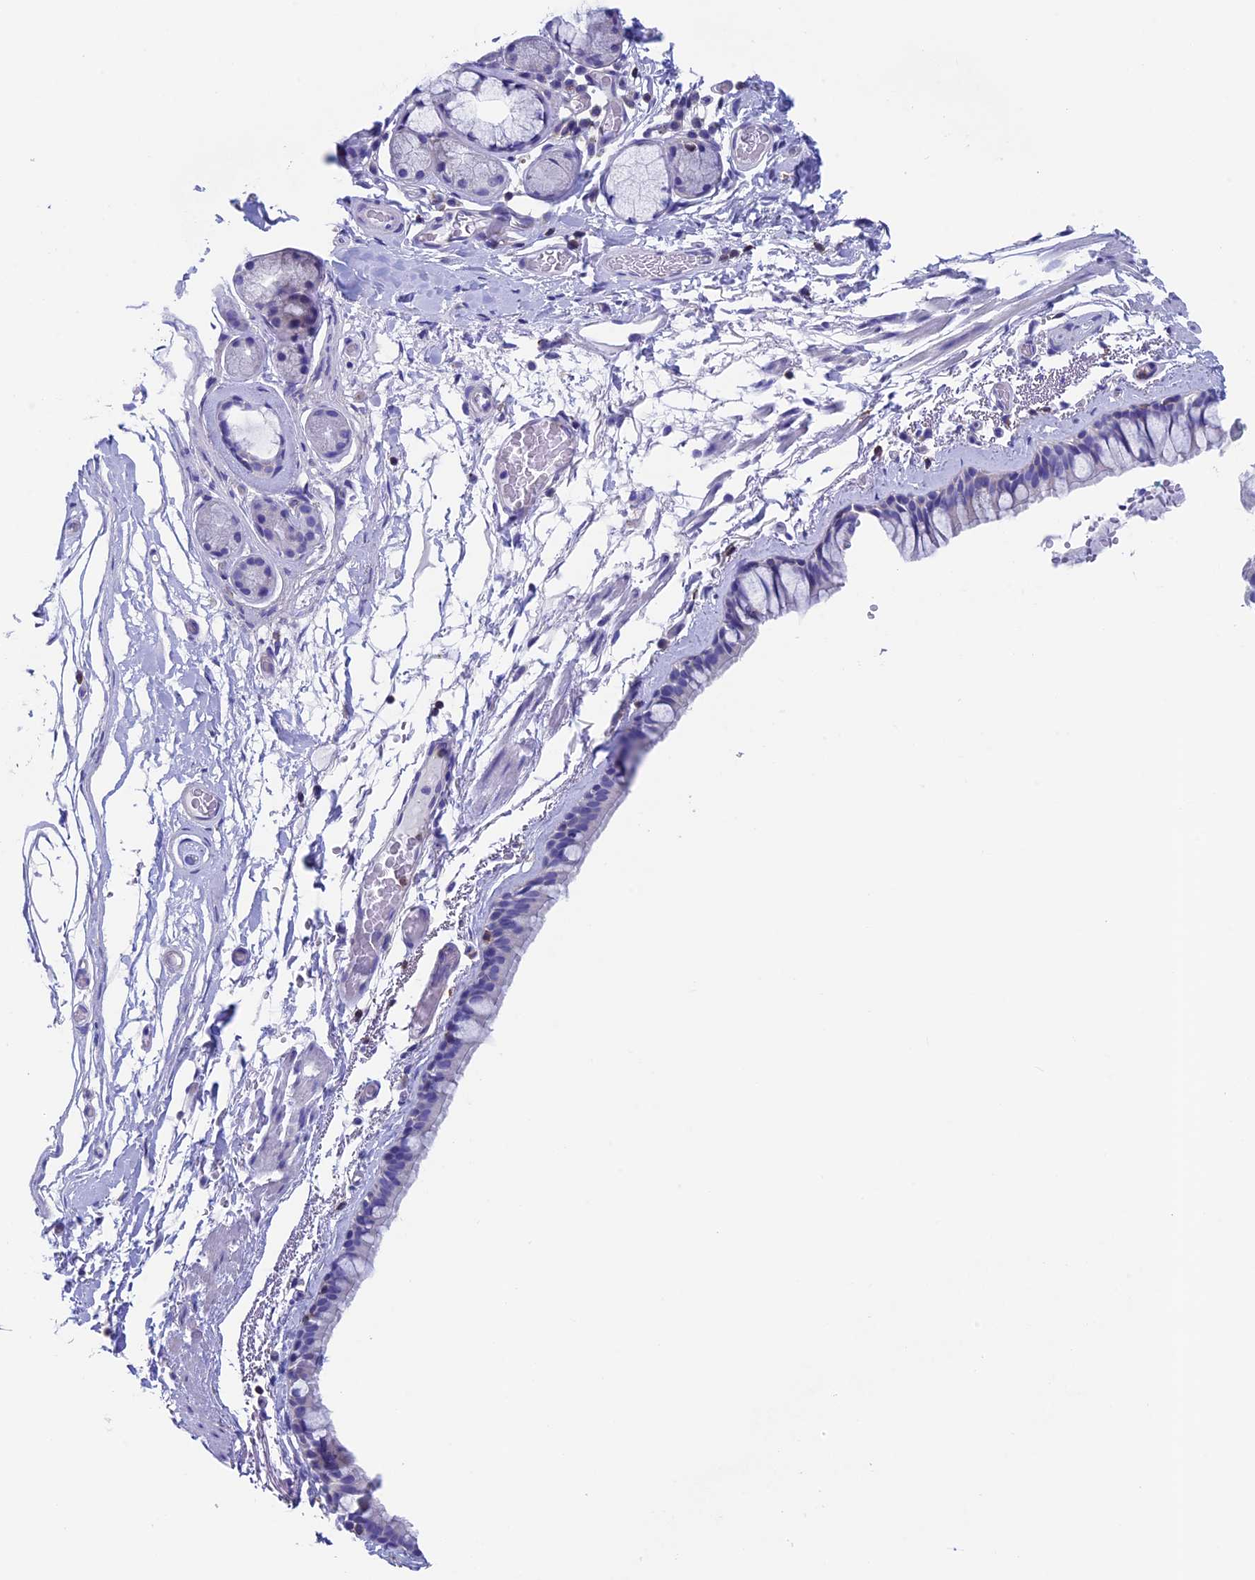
{"staining": {"intensity": "negative", "quantity": "none", "location": "none"}, "tissue": "bronchus", "cell_type": "Respiratory epithelial cells", "image_type": "normal", "snomed": [{"axis": "morphology", "description": "Normal tissue, NOS"}, {"axis": "topography", "description": "Cartilage tissue"}], "caption": "This is an immunohistochemistry (IHC) image of unremarkable bronchus. There is no staining in respiratory epithelial cells.", "gene": "SEPTIN1", "patient": {"sex": "male", "age": 63}}